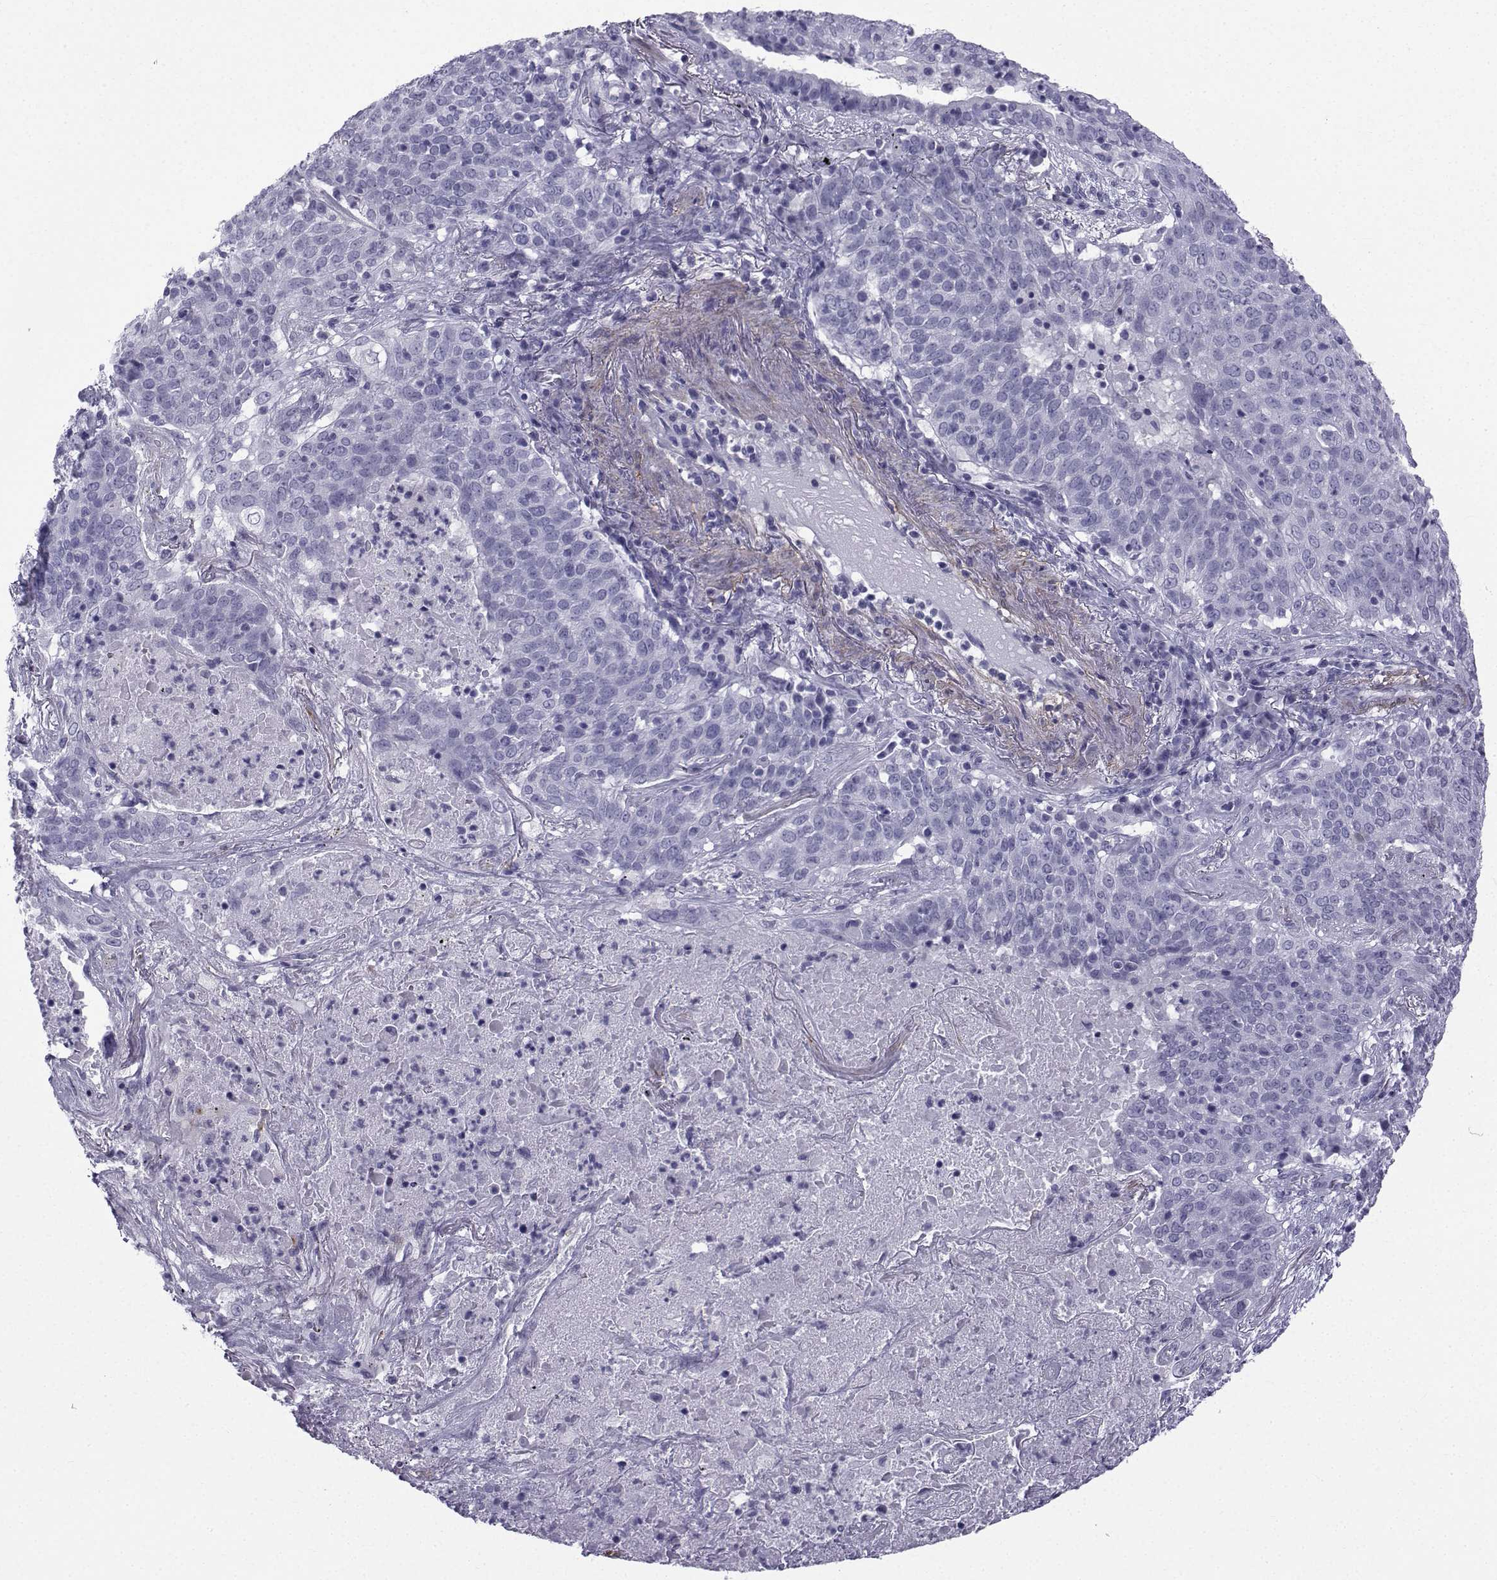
{"staining": {"intensity": "negative", "quantity": "none", "location": "none"}, "tissue": "lung cancer", "cell_type": "Tumor cells", "image_type": "cancer", "snomed": [{"axis": "morphology", "description": "Squamous cell carcinoma, NOS"}, {"axis": "topography", "description": "Lung"}], "caption": "Immunohistochemistry photomicrograph of human lung squamous cell carcinoma stained for a protein (brown), which shows no positivity in tumor cells. (Stains: DAB immunohistochemistry (IHC) with hematoxylin counter stain, Microscopy: brightfield microscopy at high magnification).", "gene": "SPANXD", "patient": {"sex": "male", "age": 82}}